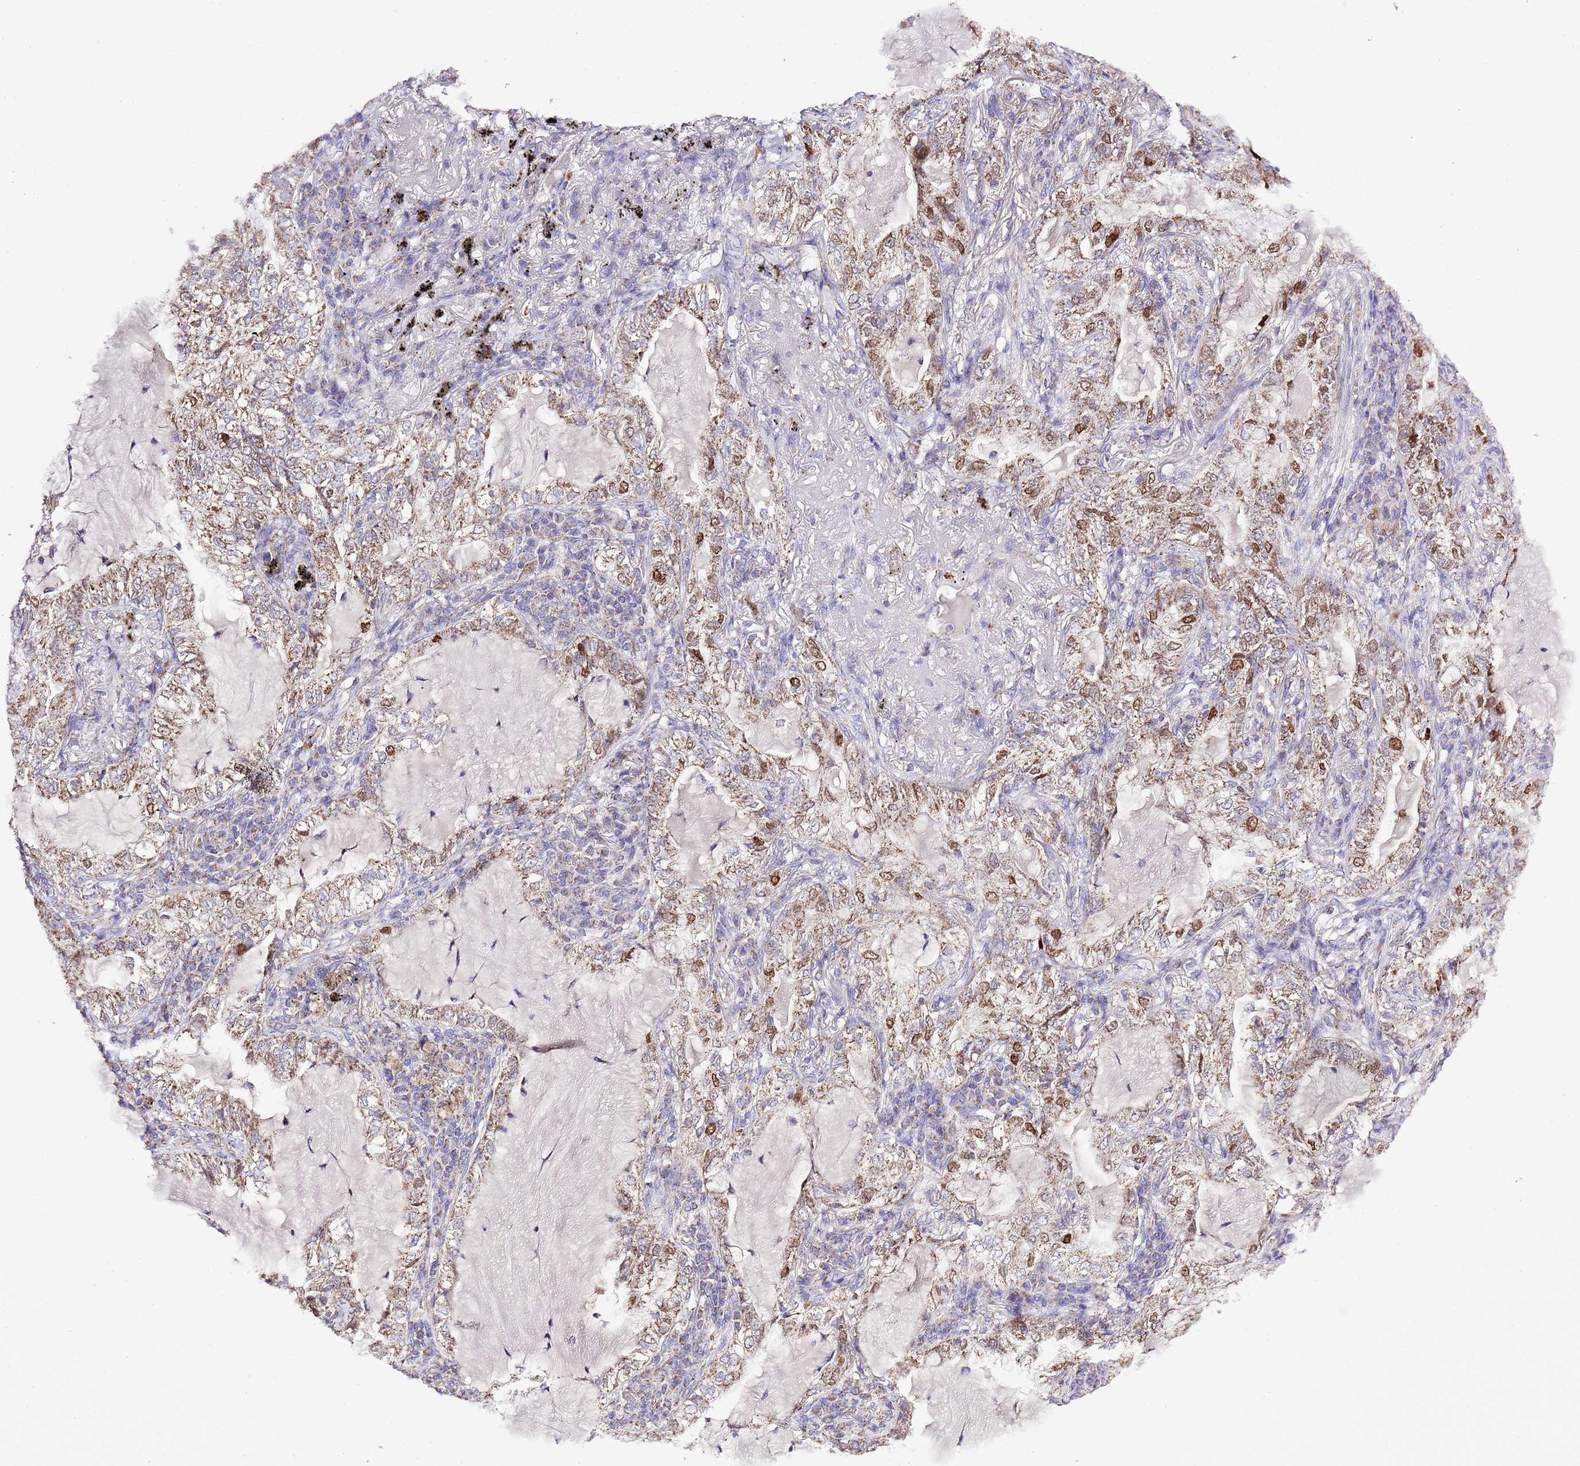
{"staining": {"intensity": "moderate", "quantity": ">75%", "location": "cytoplasmic/membranous"}, "tissue": "lung cancer", "cell_type": "Tumor cells", "image_type": "cancer", "snomed": [{"axis": "morphology", "description": "Adenocarcinoma, NOS"}, {"axis": "topography", "description": "Lung"}], "caption": "Lung adenocarcinoma tissue exhibits moderate cytoplasmic/membranous staining in about >75% of tumor cells", "gene": "TEKTIP1", "patient": {"sex": "female", "age": 73}}